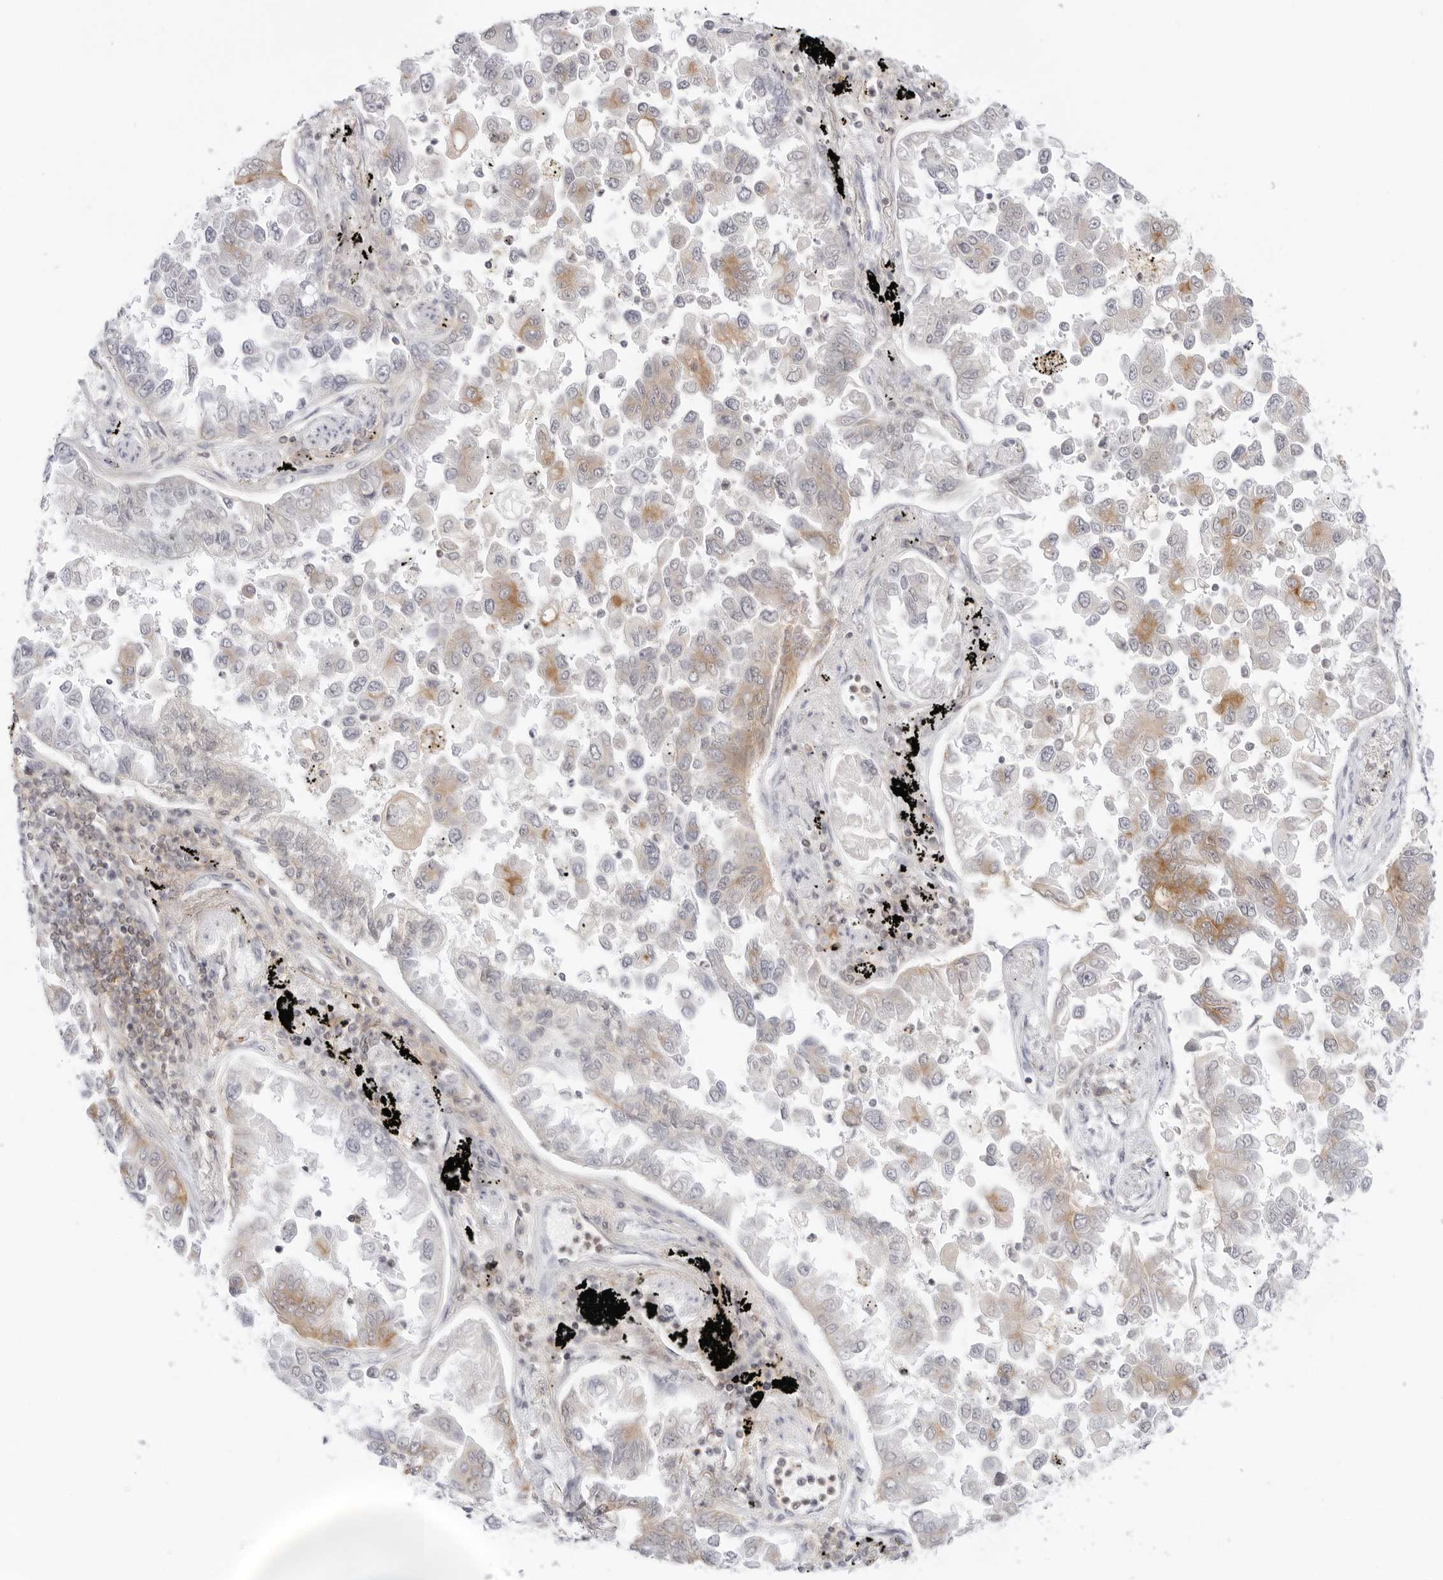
{"staining": {"intensity": "moderate", "quantity": "25%-75%", "location": "cytoplasmic/membranous"}, "tissue": "lung cancer", "cell_type": "Tumor cells", "image_type": "cancer", "snomed": [{"axis": "morphology", "description": "Adenocarcinoma, NOS"}, {"axis": "topography", "description": "Lung"}], "caption": "IHC micrograph of neoplastic tissue: adenocarcinoma (lung) stained using immunohistochemistry shows medium levels of moderate protein expression localized specifically in the cytoplasmic/membranous of tumor cells, appearing as a cytoplasmic/membranous brown color.", "gene": "TNFRSF14", "patient": {"sex": "female", "age": 67}}